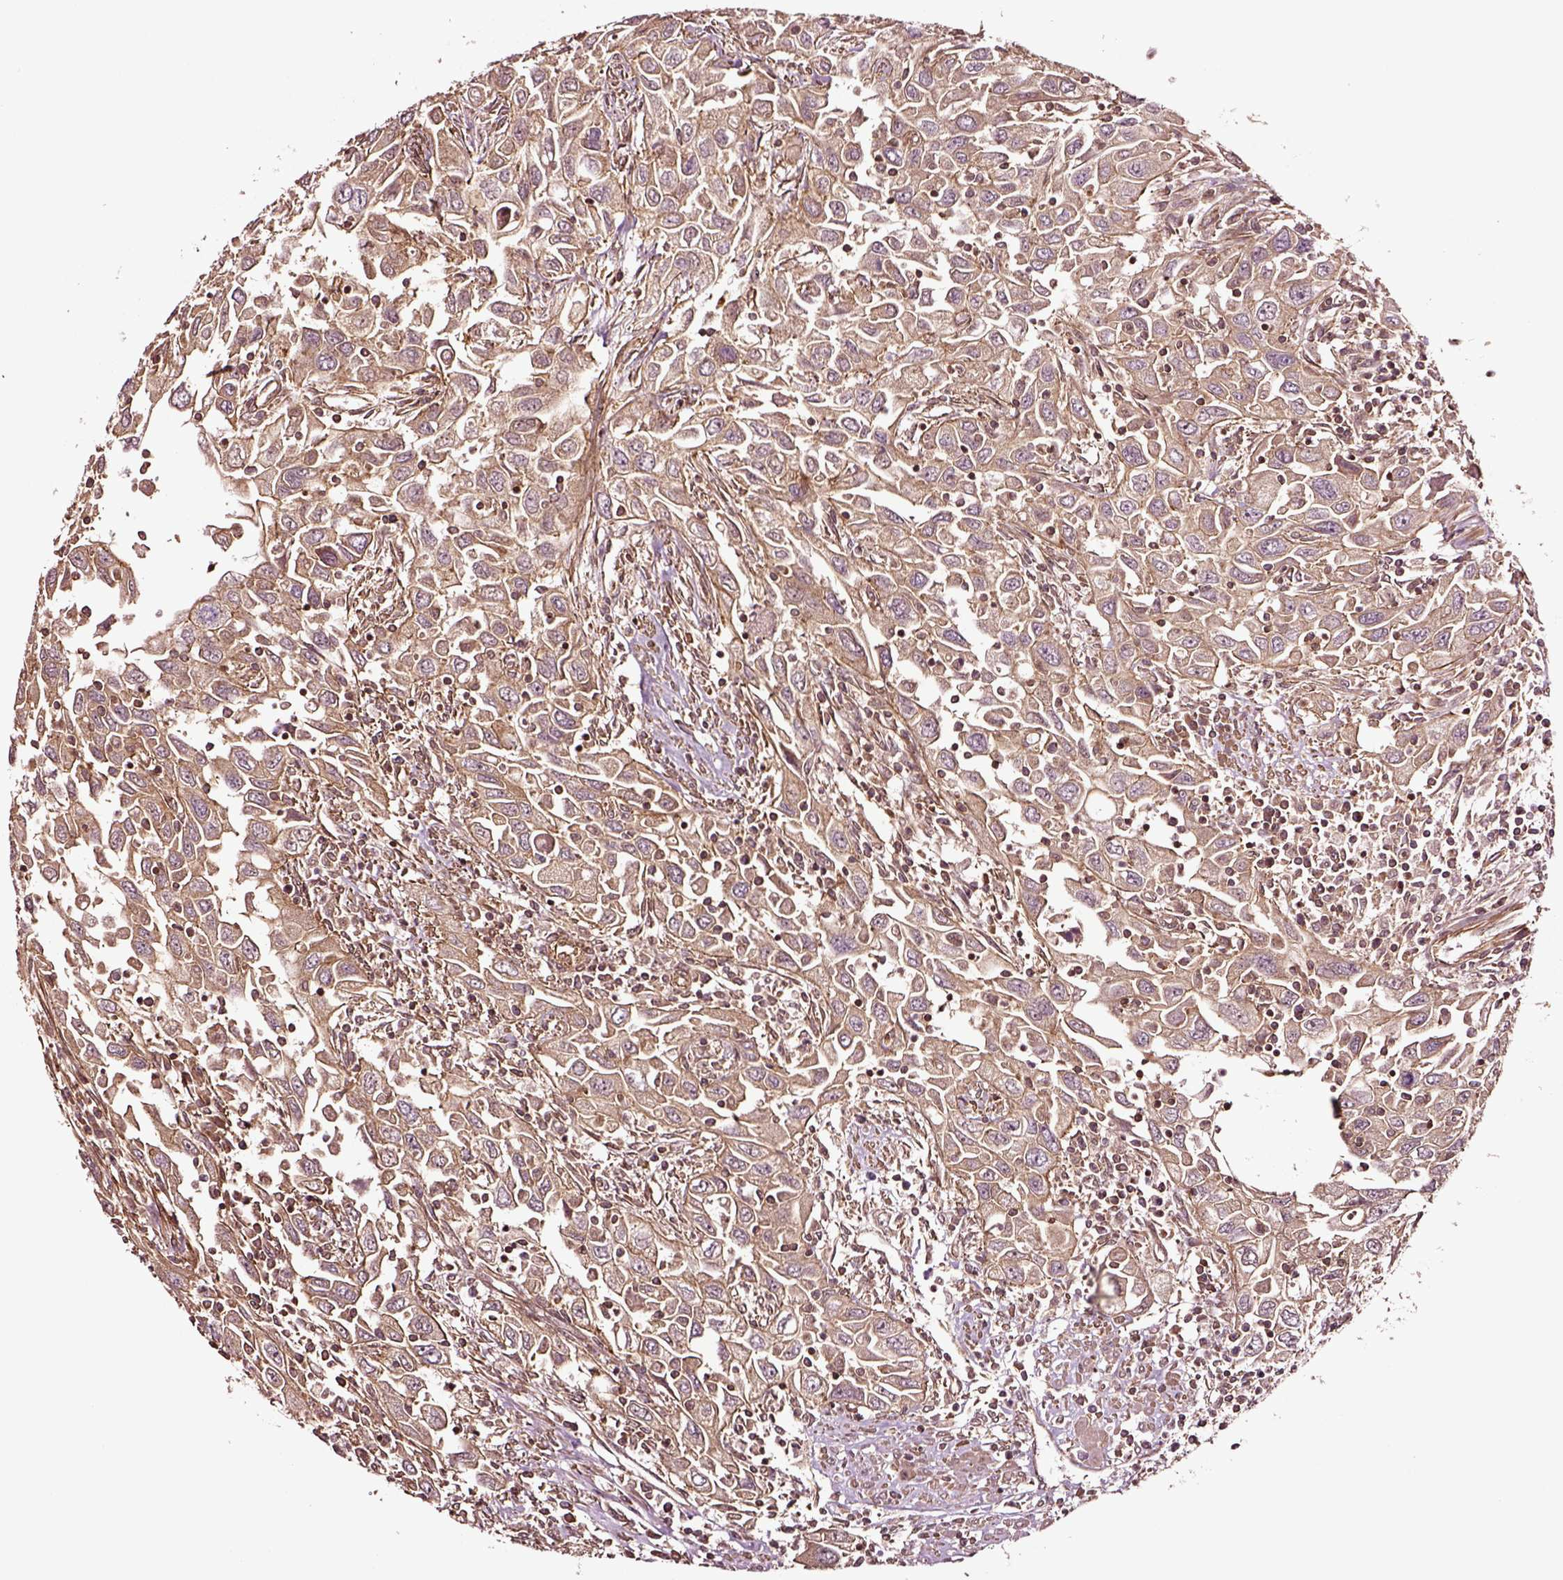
{"staining": {"intensity": "weak", "quantity": ">75%", "location": "cytoplasmic/membranous"}, "tissue": "urothelial cancer", "cell_type": "Tumor cells", "image_type": "cancer", "snomed": [{"axis": "morphology", "description": "Urothelial carcinoma, High grade"}, {"axis": "topography", "description": "Urinary bladder"}], "caption": "Protein expression analysis of human urothelial carcinoma (high-grade) reveals weak cytoplasmic/membranous staining in approximately >75% of tumor cells.", "gene": "RASSF5", "patient": {"sex": "male", "age": 76}}